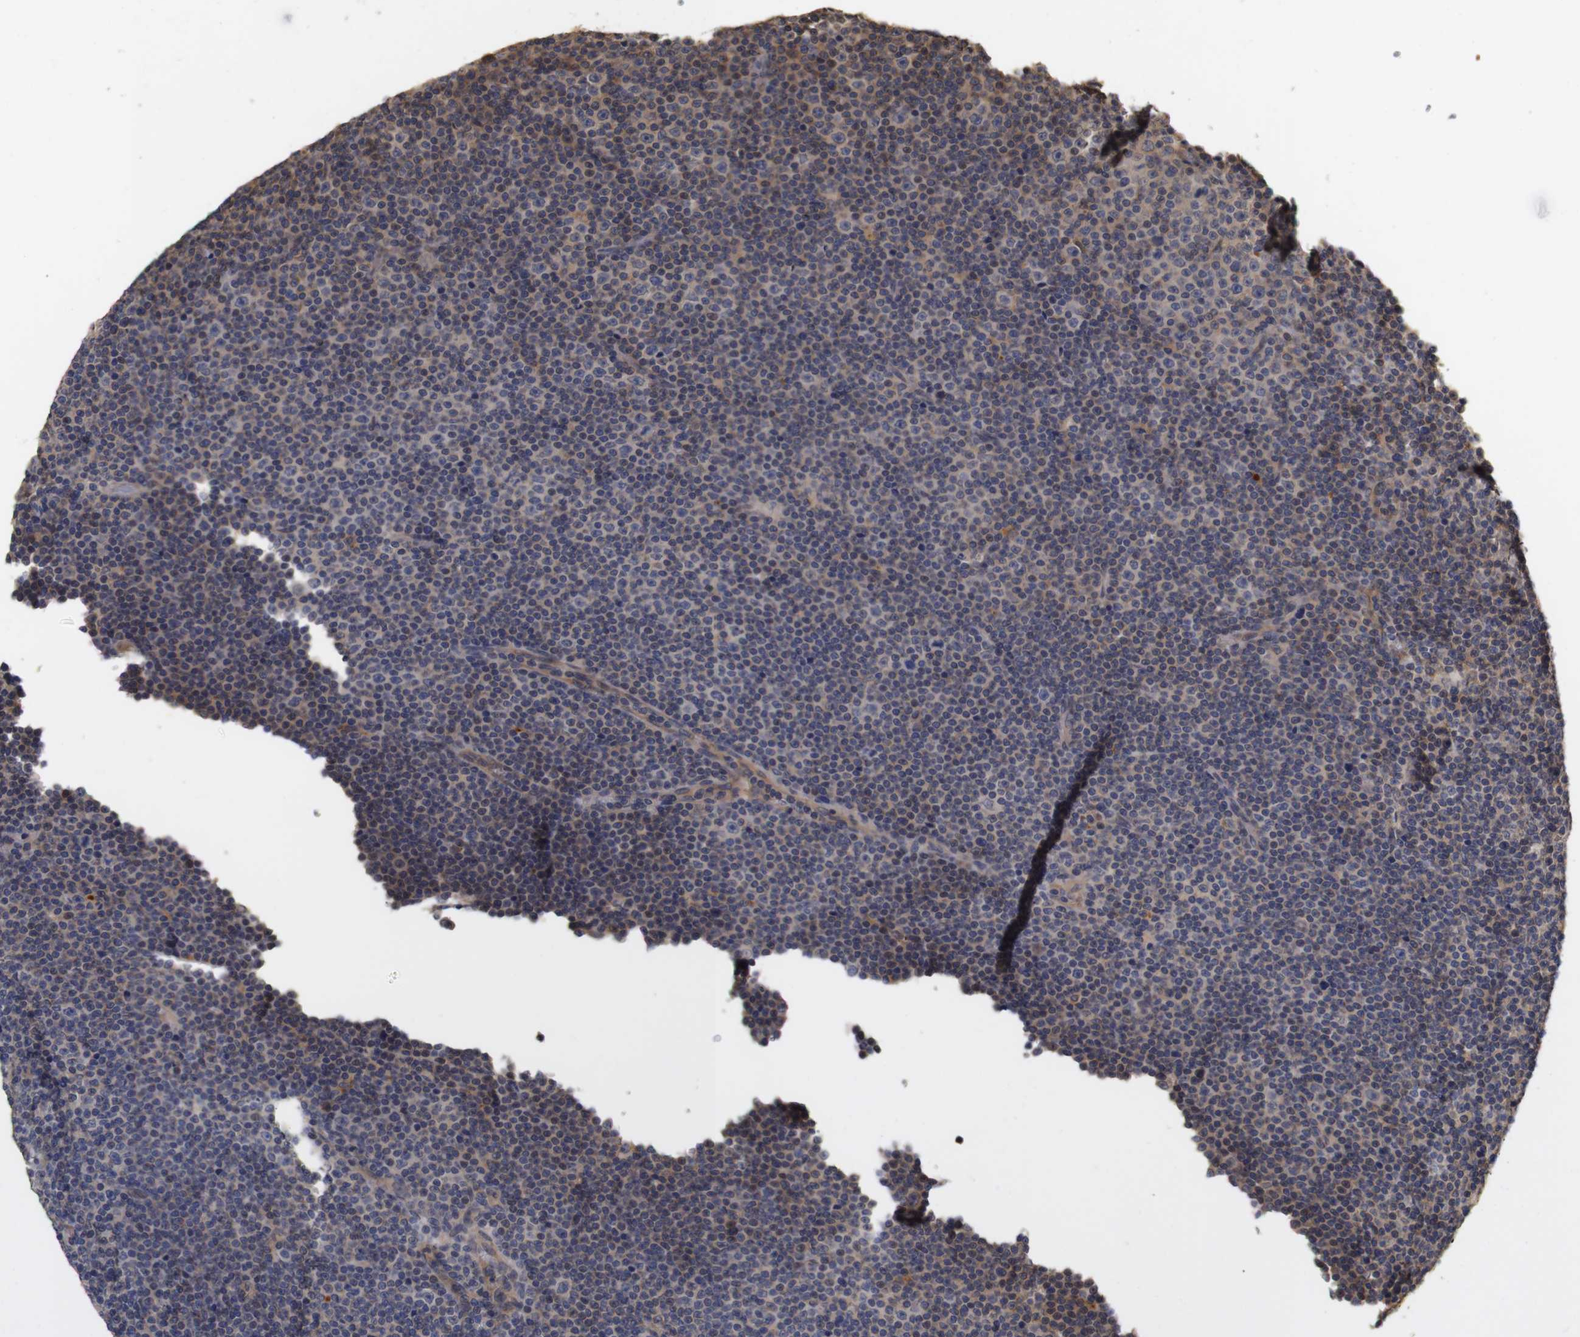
{"staining": {"intensity": "weak", "quantity": "25%-75%", "location": "cytoplasmic/membranous"}, "tissue": "lymphoma", "cell_type": "Tumor cells", "image_type": "cancer", "snomed": [{"axis": "morphology", "description": "Malignant lymphoma, non-Hodgkin's type, Low grade"}, {"axis": "topography", "description": "Lymph node"}], "caption": "Immunohistochemical staining of lymphoma demonstrates low levels of weak cytoplasmic/membranous protein positivity in approximately 25%-75% of tumor cells.", "gene": "PTPN14", "patient": {"sex": "female", "age": 67}}